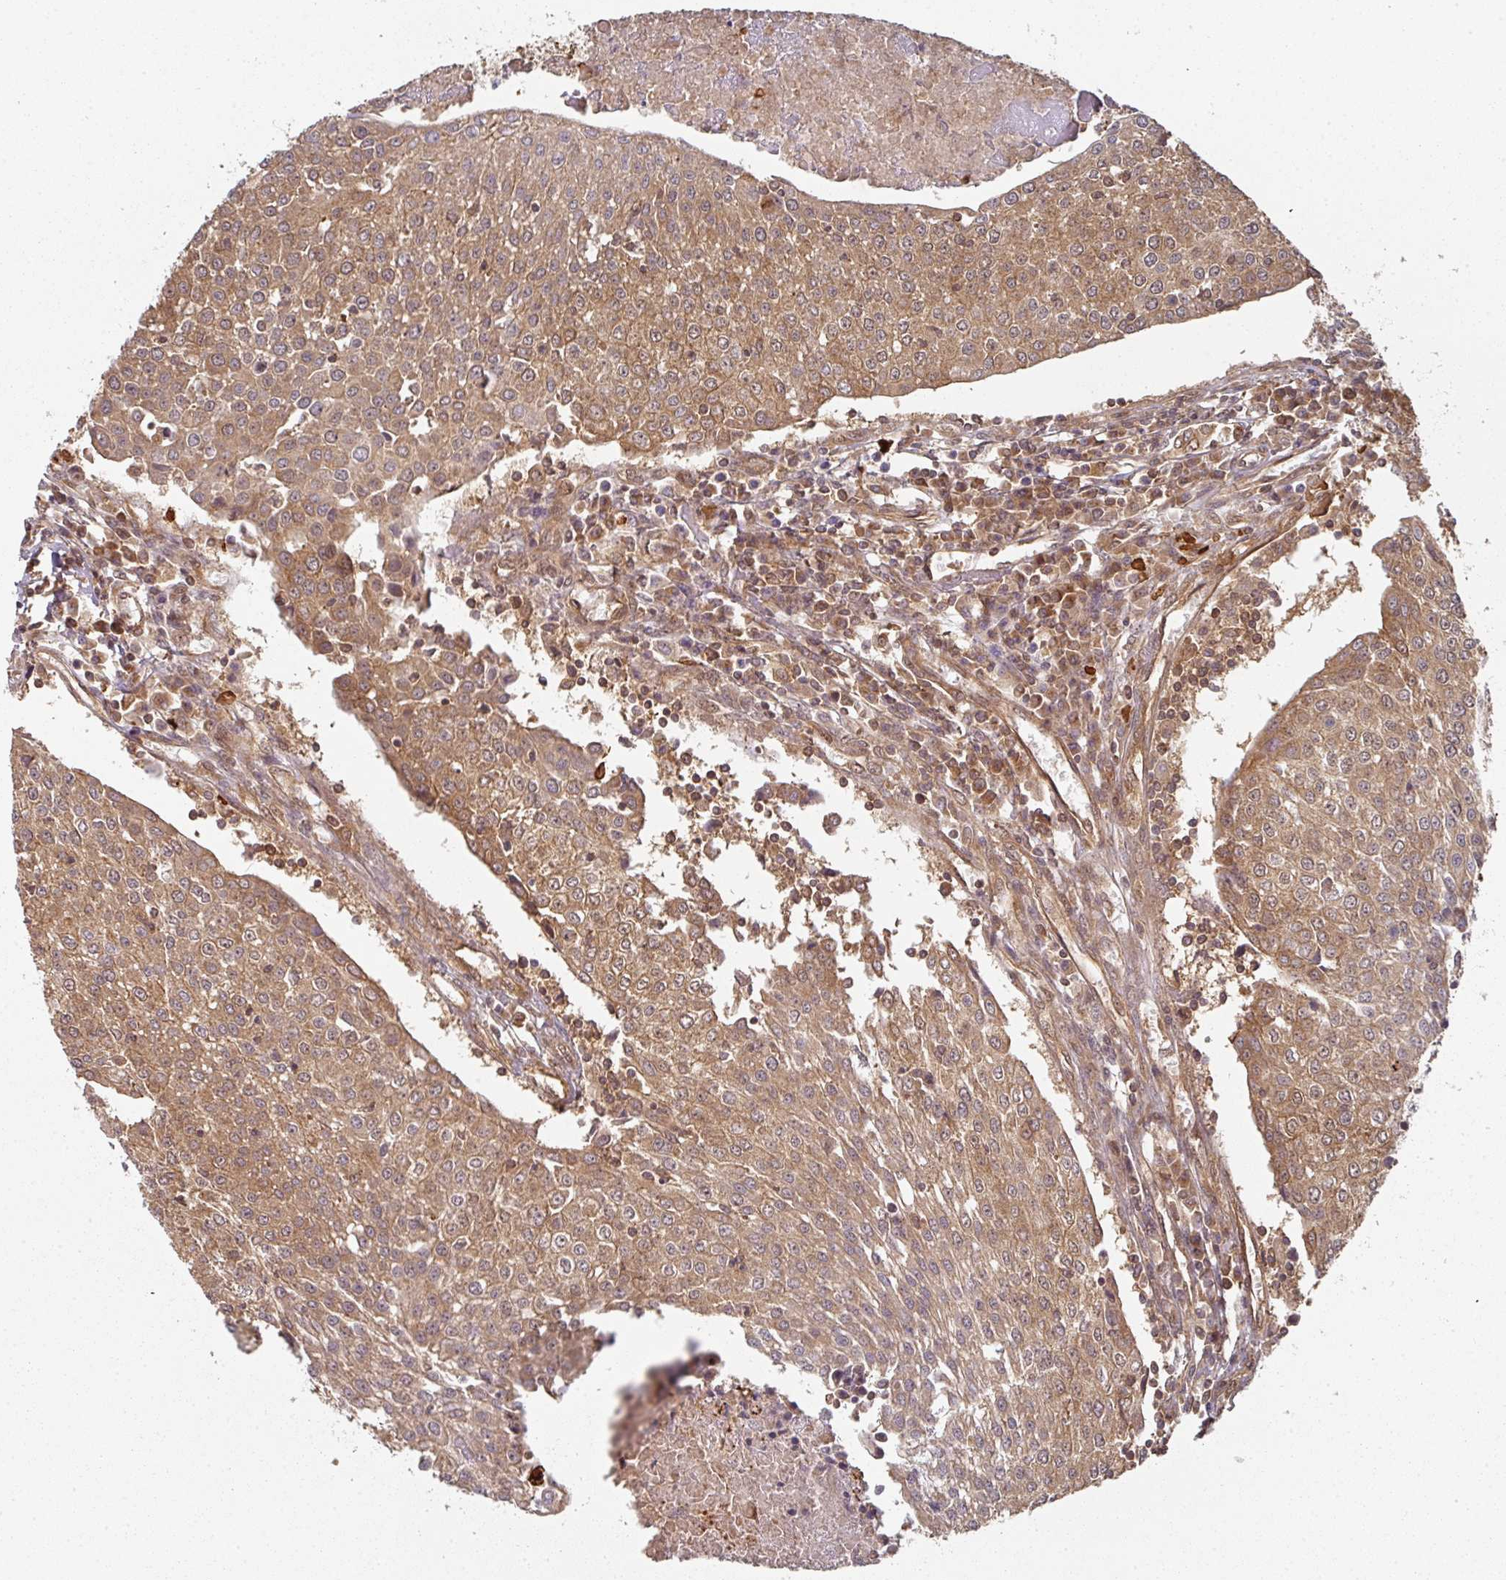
{"staining": {"intensity": "moderate", "quantity": ">75%", "location": "cytoplasmic/membranous"}, "tissue": "urothelial cancer", "cell_type": "Tumor cells", "image_type": "cancer", "snomed": [{"axis": "morphology", "description": "Urothelial carcinoma, High grade"}, {"axis": "topography", "description": "Urinary bladder"}], "caption": "Immunohistochemistry micrograph of human urothelial cancer stained for a protein (brown), which displays medium levels of moderate cytoplasmic/membranous expression in about >75% of tumor cells.", "gene": "EIF4EBP2", "patient": {"sex": "female", "age": 85}}